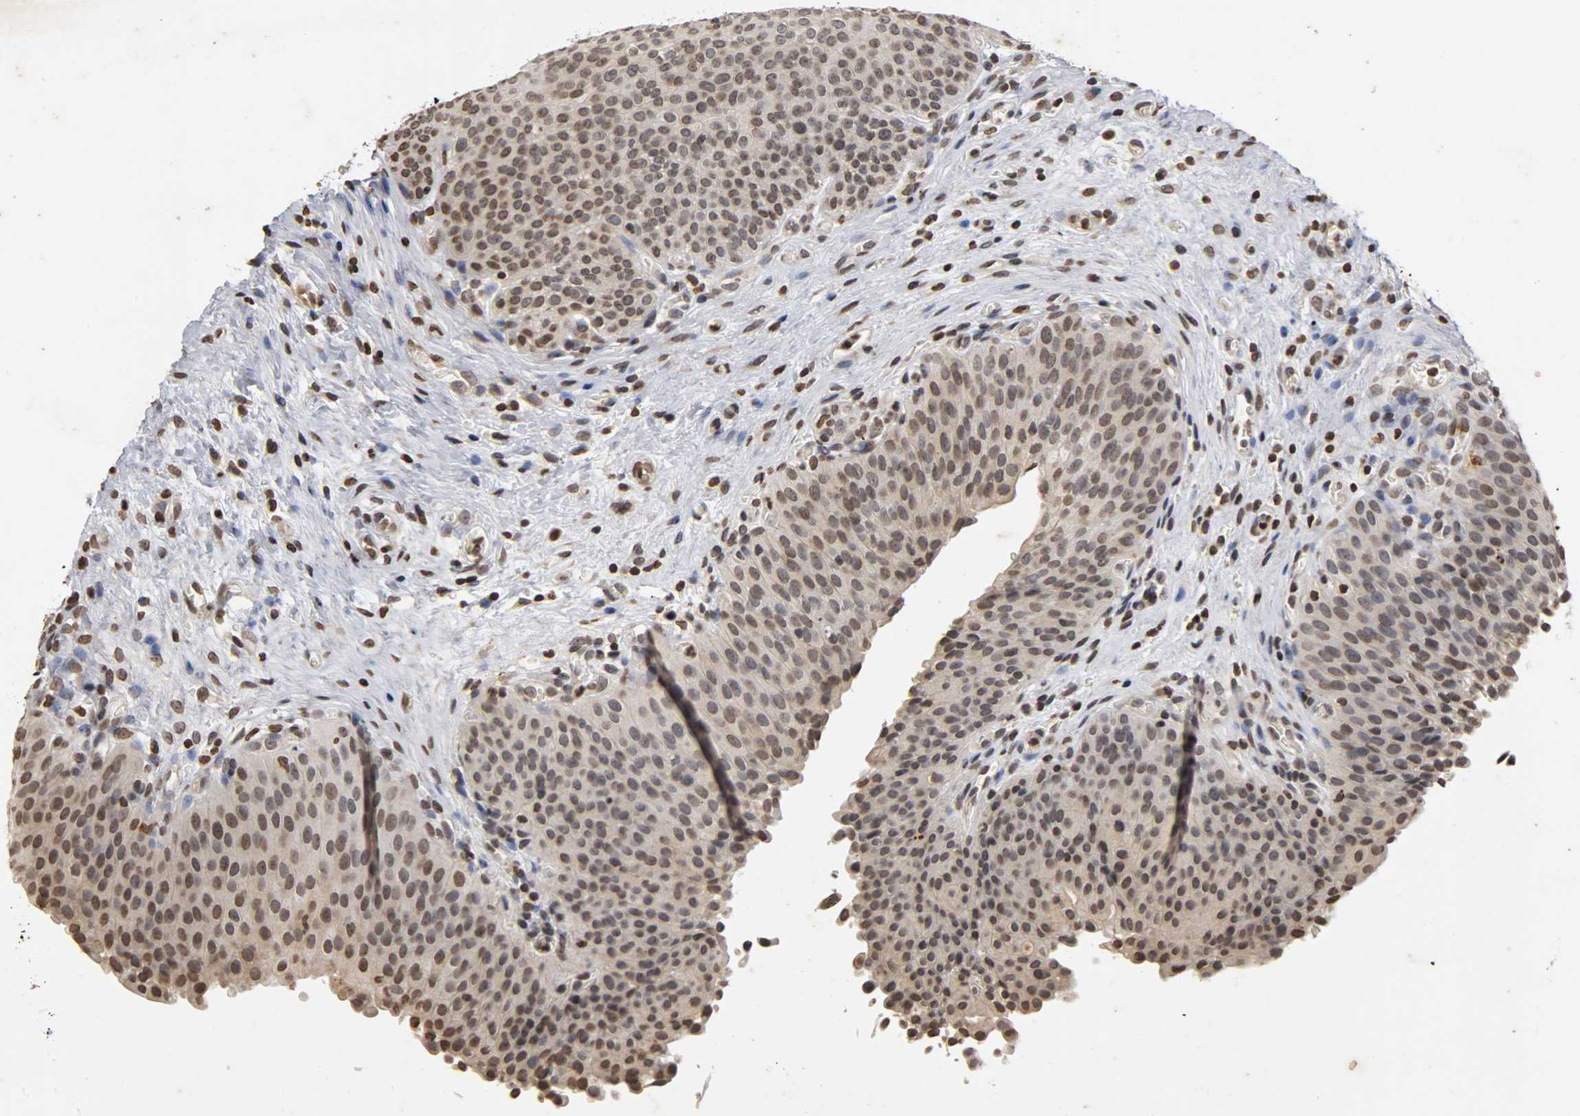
{"staining": {"intensity": "weak", "quantity": "25%-75%", "location": "nuclear"}, "tissue": "urinary bladder", "cell_type": "Urothelial cells", "image_type": "normal", "snomed": [{"axis": "morphology", "description": "Normal tissue, NOS"}, {"axis": "morphology", "description": "Dysplasia, NOS"}, {"axis": "topography", "description": "Urinary bladder"}], "caption": "IHC of benign human urinary bladder shows low levels of weak nuclear staining in approximately 25%-75% of urothelial cells. The staining is performed using DAB (3,3'-diaminobenzidine) brown chromogen to label protein expression. The nuclei are counter-stained blue using hematoxylin.", "gene": "ERCC2", "patient": {"sex": "male", "age": 35}}